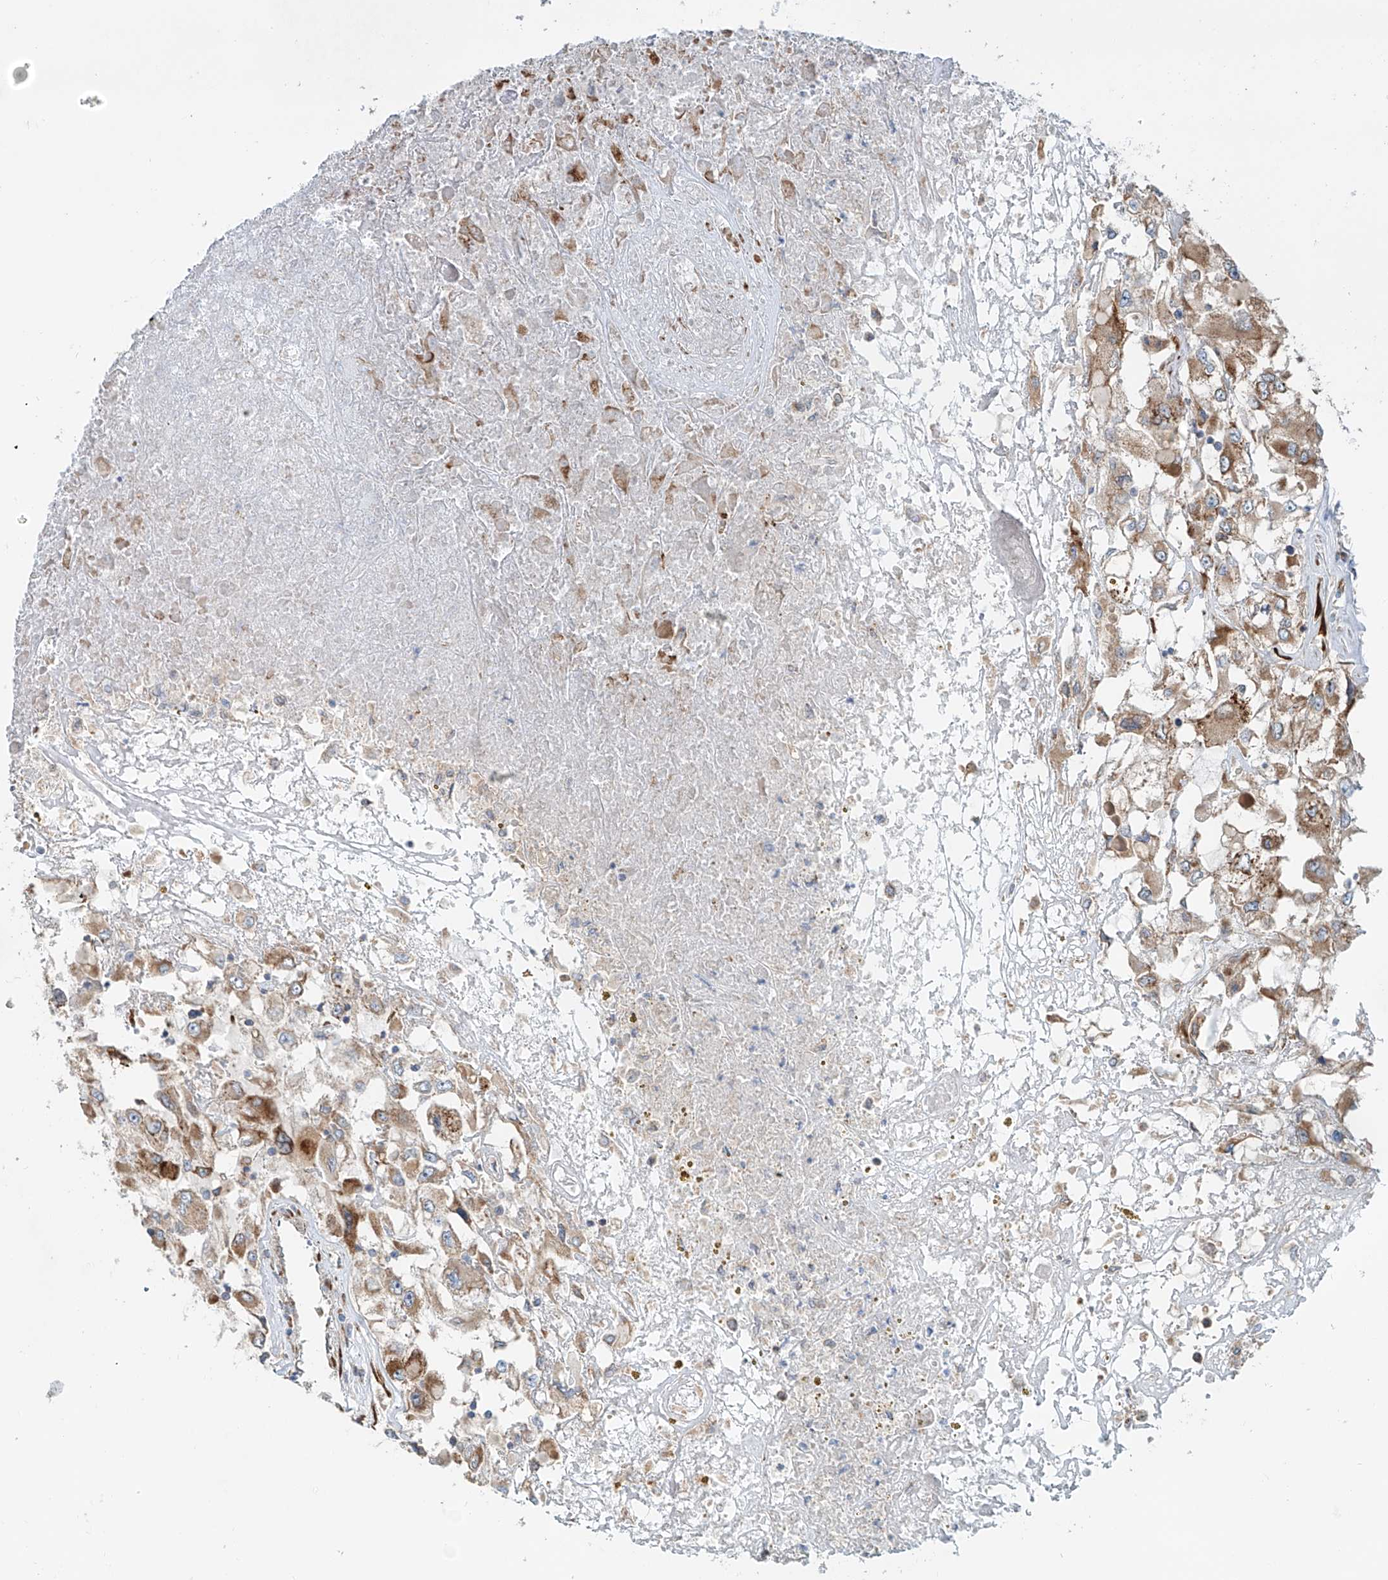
{"staining": {"intensity": "moderate", "quantity": "25%-75%", "location": "cytoplasmic/membranous"}, "tissue": "renal cancer", "cell_type": "Tumor cells", "image_type": "cancer", "snomed": [{"axis": "morphology", "description": "Adenocarcinoma, NOS"}, {"axis": "topography", "description": "Kidney"}], "caption": "The photomicrograph shows staining of renal cancer (adenocarcinoma), revealing moderate cytoplasmic/membranous protein expression (brown color) within tumor cells.", "gene": "SNAP29", "patient": {"sex": "female", "age": 52}}